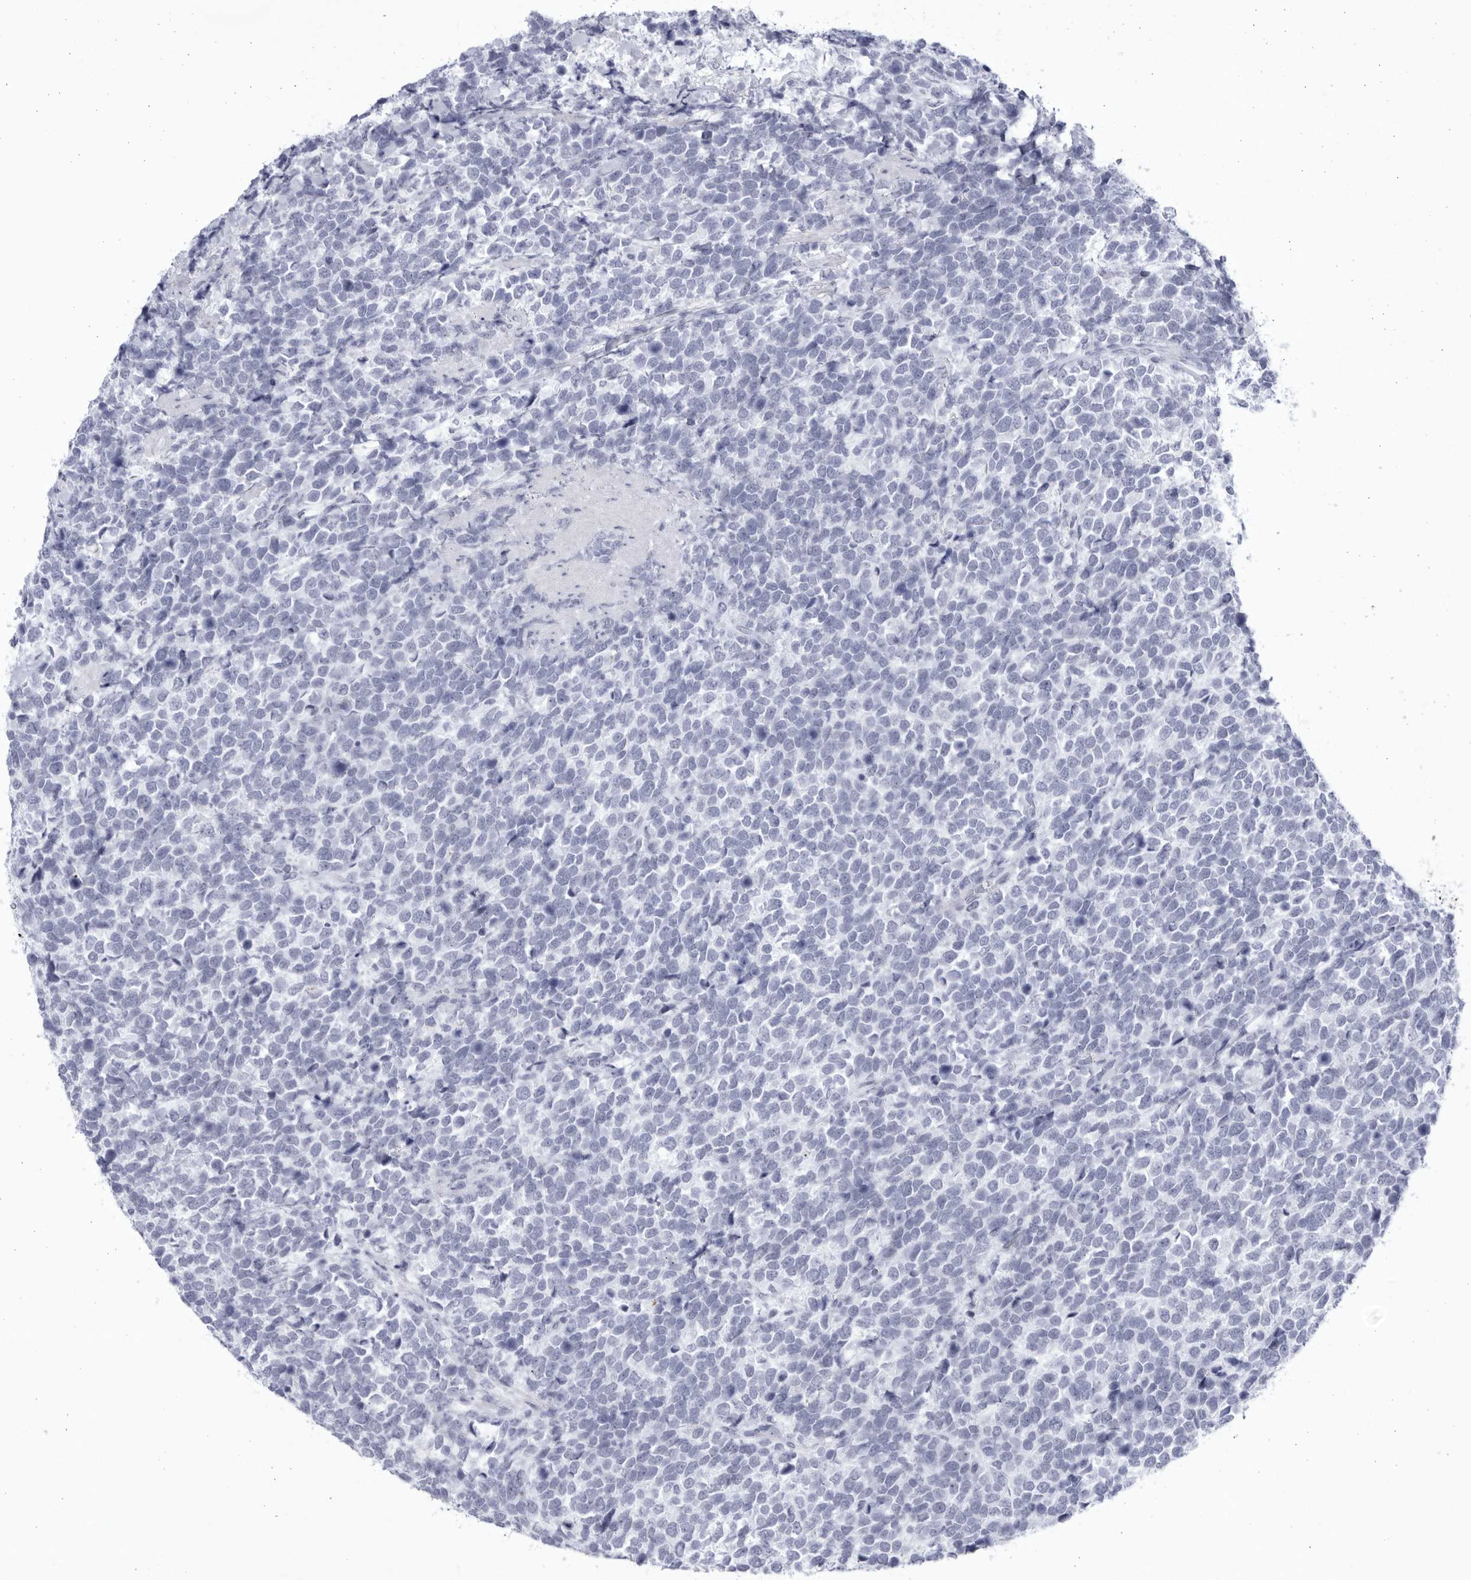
{"staining": {"intensity": "negative", "quantity": "none", "location": "none"}, "tissue": "urothelial cancer", "cell_type": "Tumor cells", "image_type": "cancer", "snomed": [{"axis": "morphology", "description": "Urothelial carcinoma, High grade"}, {"axis": "topography", "description": "Urinary bladder"}], "caption": "This is a micrograph of immunohistochemistry staining of urothelial carcinoma (high-grade), which shows no staining in tumor cells.", "gene": "CCDC181", "patient": {"sex": "female", "age": 82}}